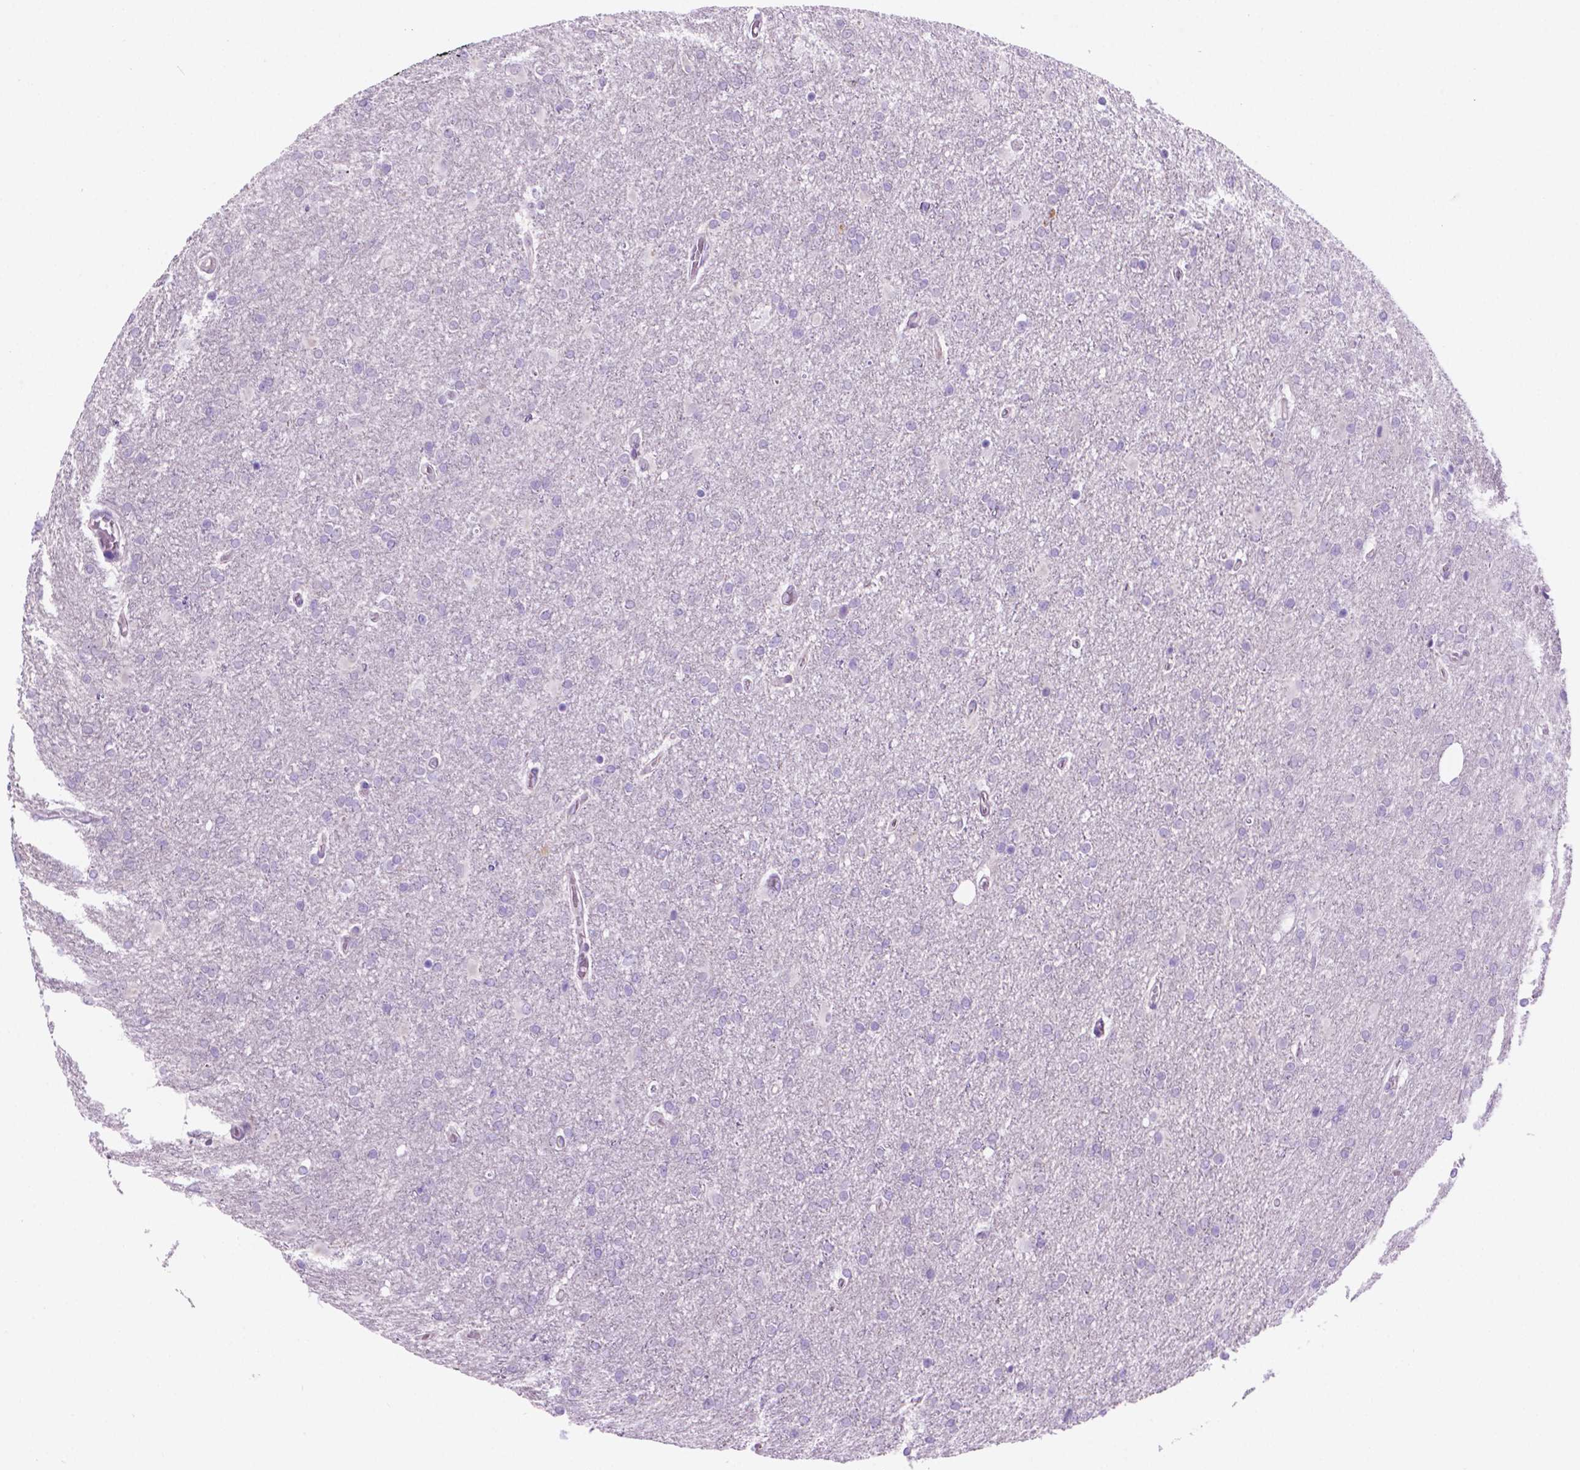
{"staining": {"intensity": "negative", "quantity": "none", "location": "none"}, "tissue": "glioma", "cell_type": "Tumor cells", "image_type": "cancer", "snomed": [{"axis": "morphology", "description": "Glioma, malignant, High grade"}, {"axis": "topography", "description": "Cerebral cortex"}], "caption": "Immunohistochemistry (IHC) micrograph of neoplastic tissue: human glioma stained with DAB exhibits no significant protein staining in tumor cells.", "gene": "GRIN2B", "patient": {"sex": "male", "age": 70}}